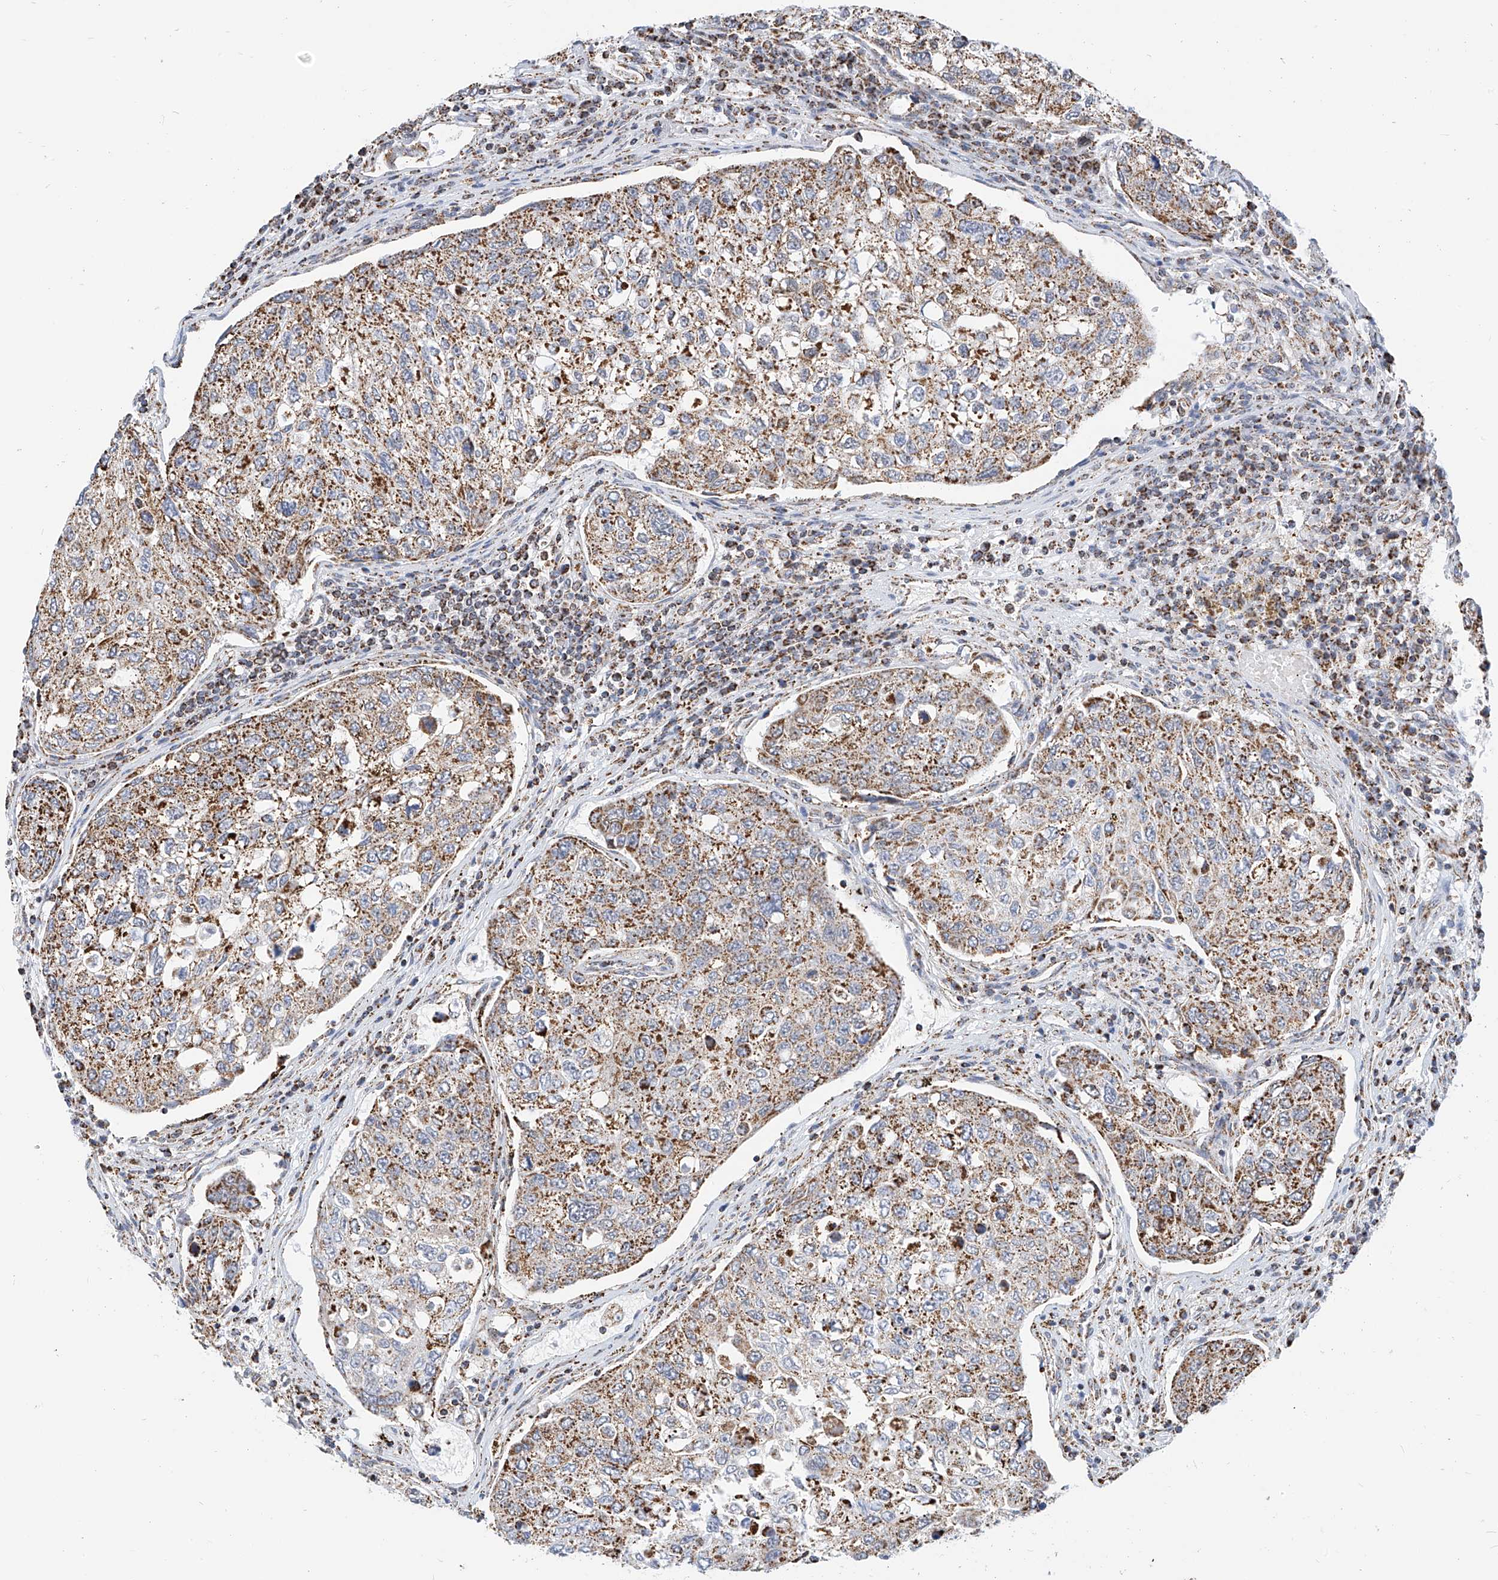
{"staining": {"intensity": "moderate", "quantity": ">75%", "location": "cytoplasmic/membranous"}, "tissue": "urothelial cancer", "cell_type": "Tumor cells", "image_type": "cancer", "snomed": [{"axis": "morphology", "description": "Urothelial carcinoma, High grade"}, {"axis": "topography", "description": "Lymph node"}, {"axis": "topography", "description": "Urinary bladder"}], "caption": "IHC micrograph of urothelial carcinoma (high-grade) stained for a protein (brown), which demonstrates medium levels of moderate cytoplasmic/membranous positivity in approximately >75% of tumor cells.", "gene": "NALCN", "patient": {"sex": "male", "age": 51}}